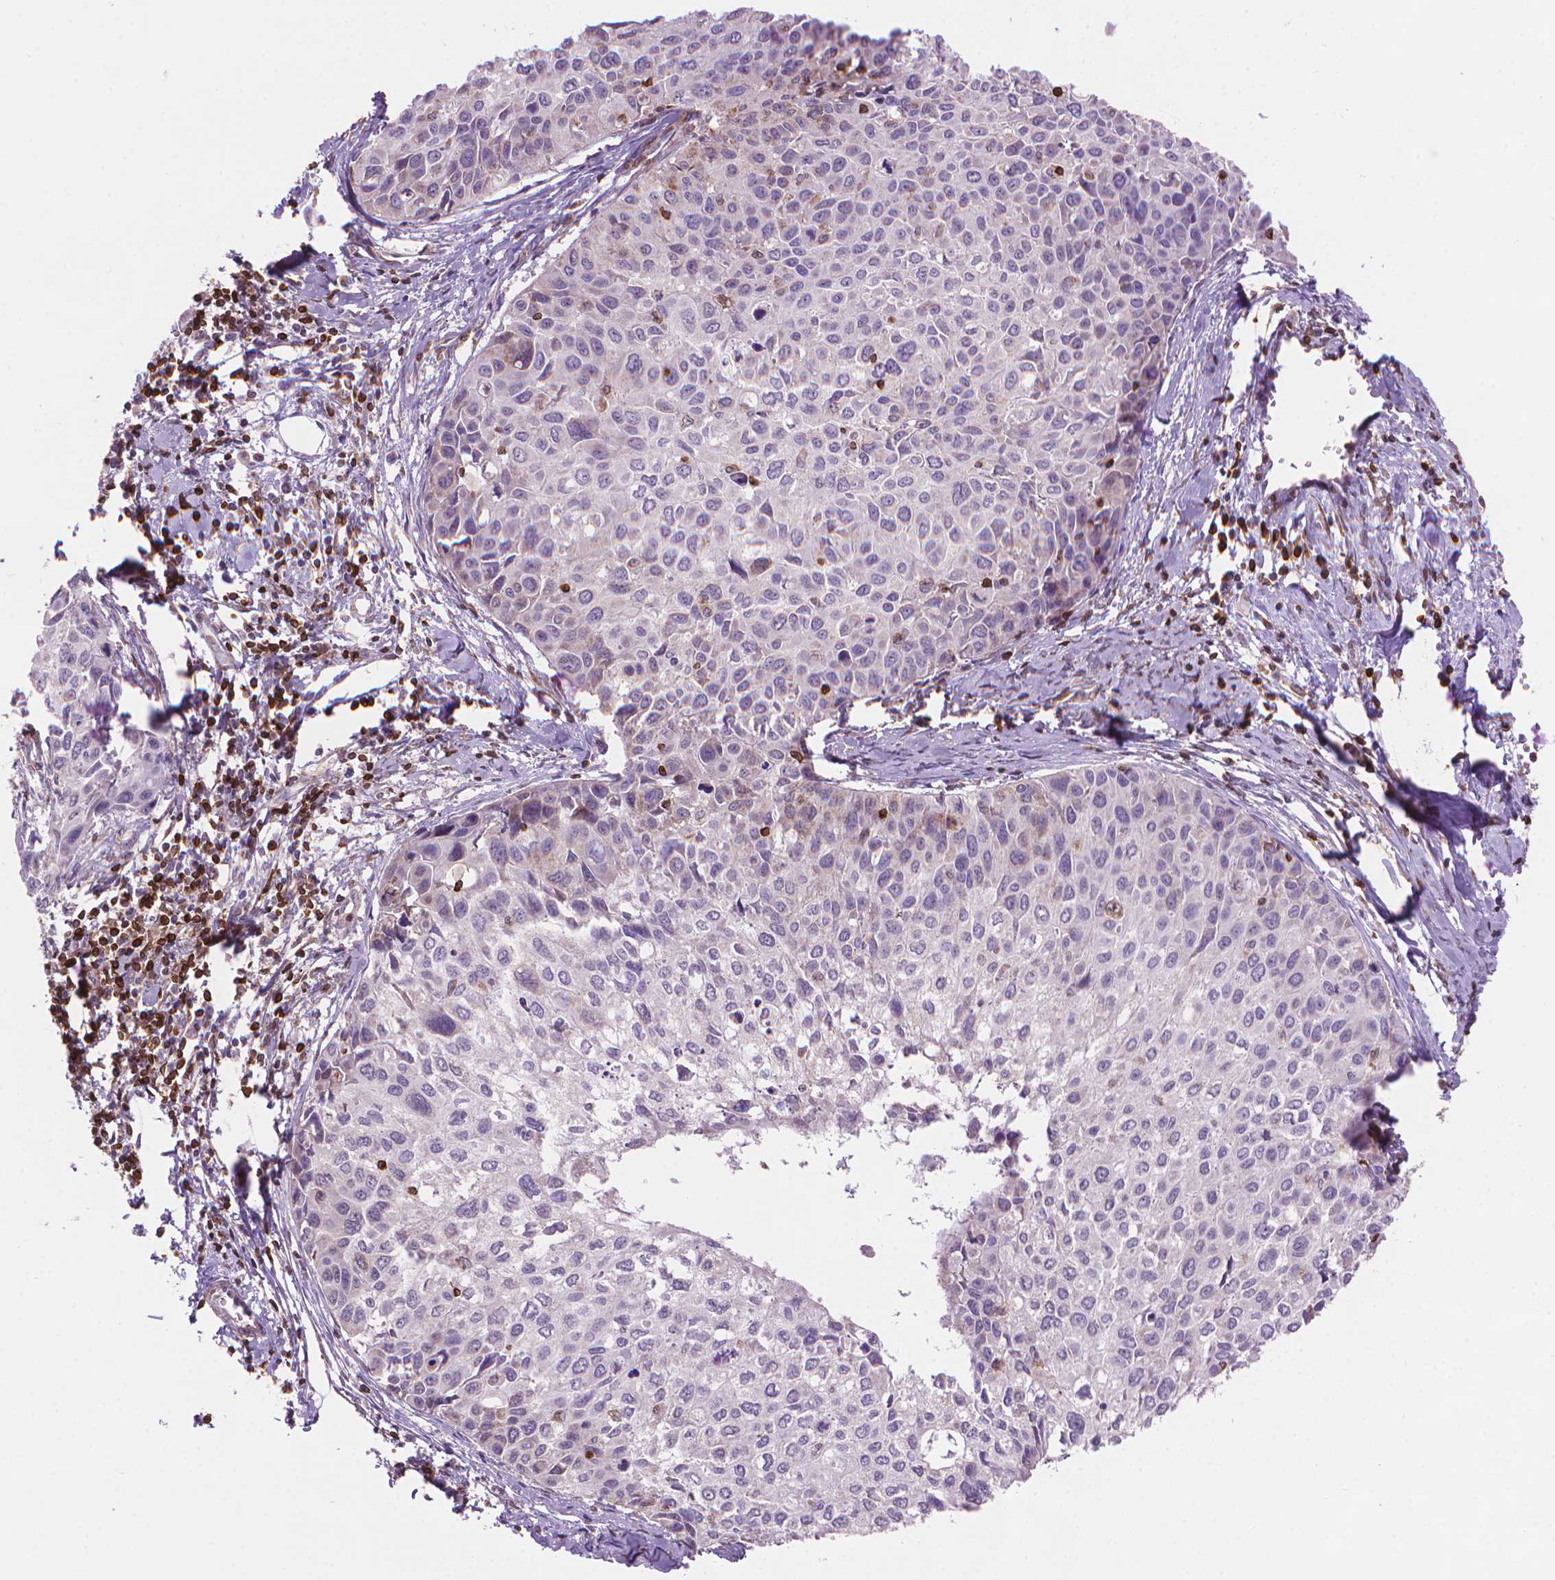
{"staining": {"intensity": "negative", "quantity": "none", "location": "none"}, "tissue": "cervical cancer", "cell_type": "Tumor cells", "image_type": "cancer", "snomed": [{"axis": "morphology", "description": "Squamous cell carcinoma, NOS"}, {"axis": "topography", "description": "Cervix"}], "caption": "This histopathology image is of cervical cancer (squamous cell carcinoma) stained with IHC to label a protein in brown with the nuclei are counter-stained blue. There is no staining in tumor cells.", "gene": "BCL2", "patient": {"sex": "female", "age": 50}}